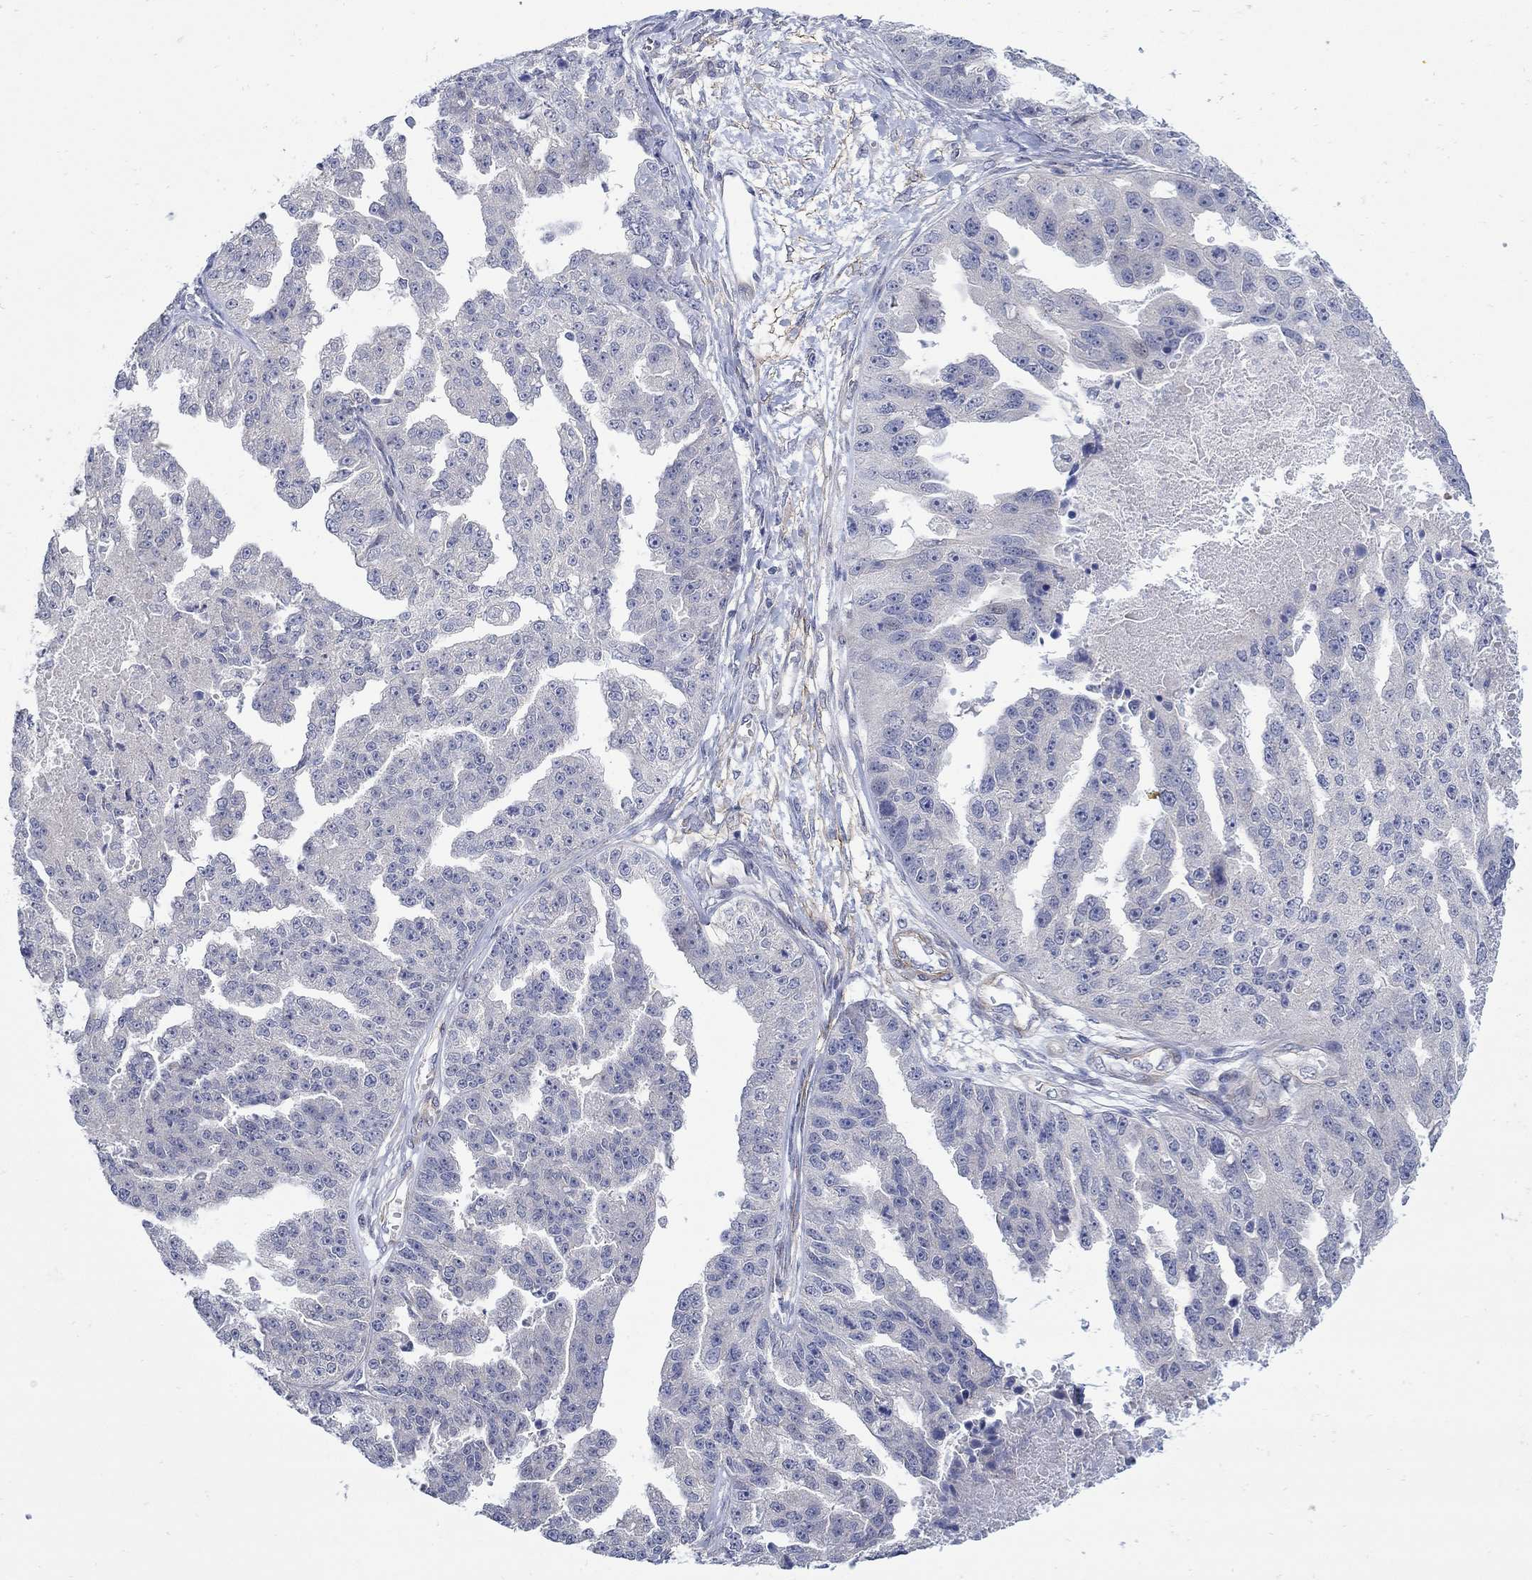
{"staining": {"intensity": "negative", "quantity": "none", "location": "none"}, "tissue": "ovarian cancer", "cell_type": "Tumor cells", "image_type": "cancer", "snomed": [{"axis": "morphology", "description": "Cystadenocarcinoma, serous, NOS"}, {"axis": "topography", "description": "Ovary"}], "caption": "The micrograph demonstrates no significant expression in tumor cells of ovarian cancer (serous cystadenocarcinoma). (DAB immunohistochemistry (IHC) visualized using brightfield microscopy, high magnification).", "gene": "SCN7A", "patient": {"sex": "female", "age": 58}}